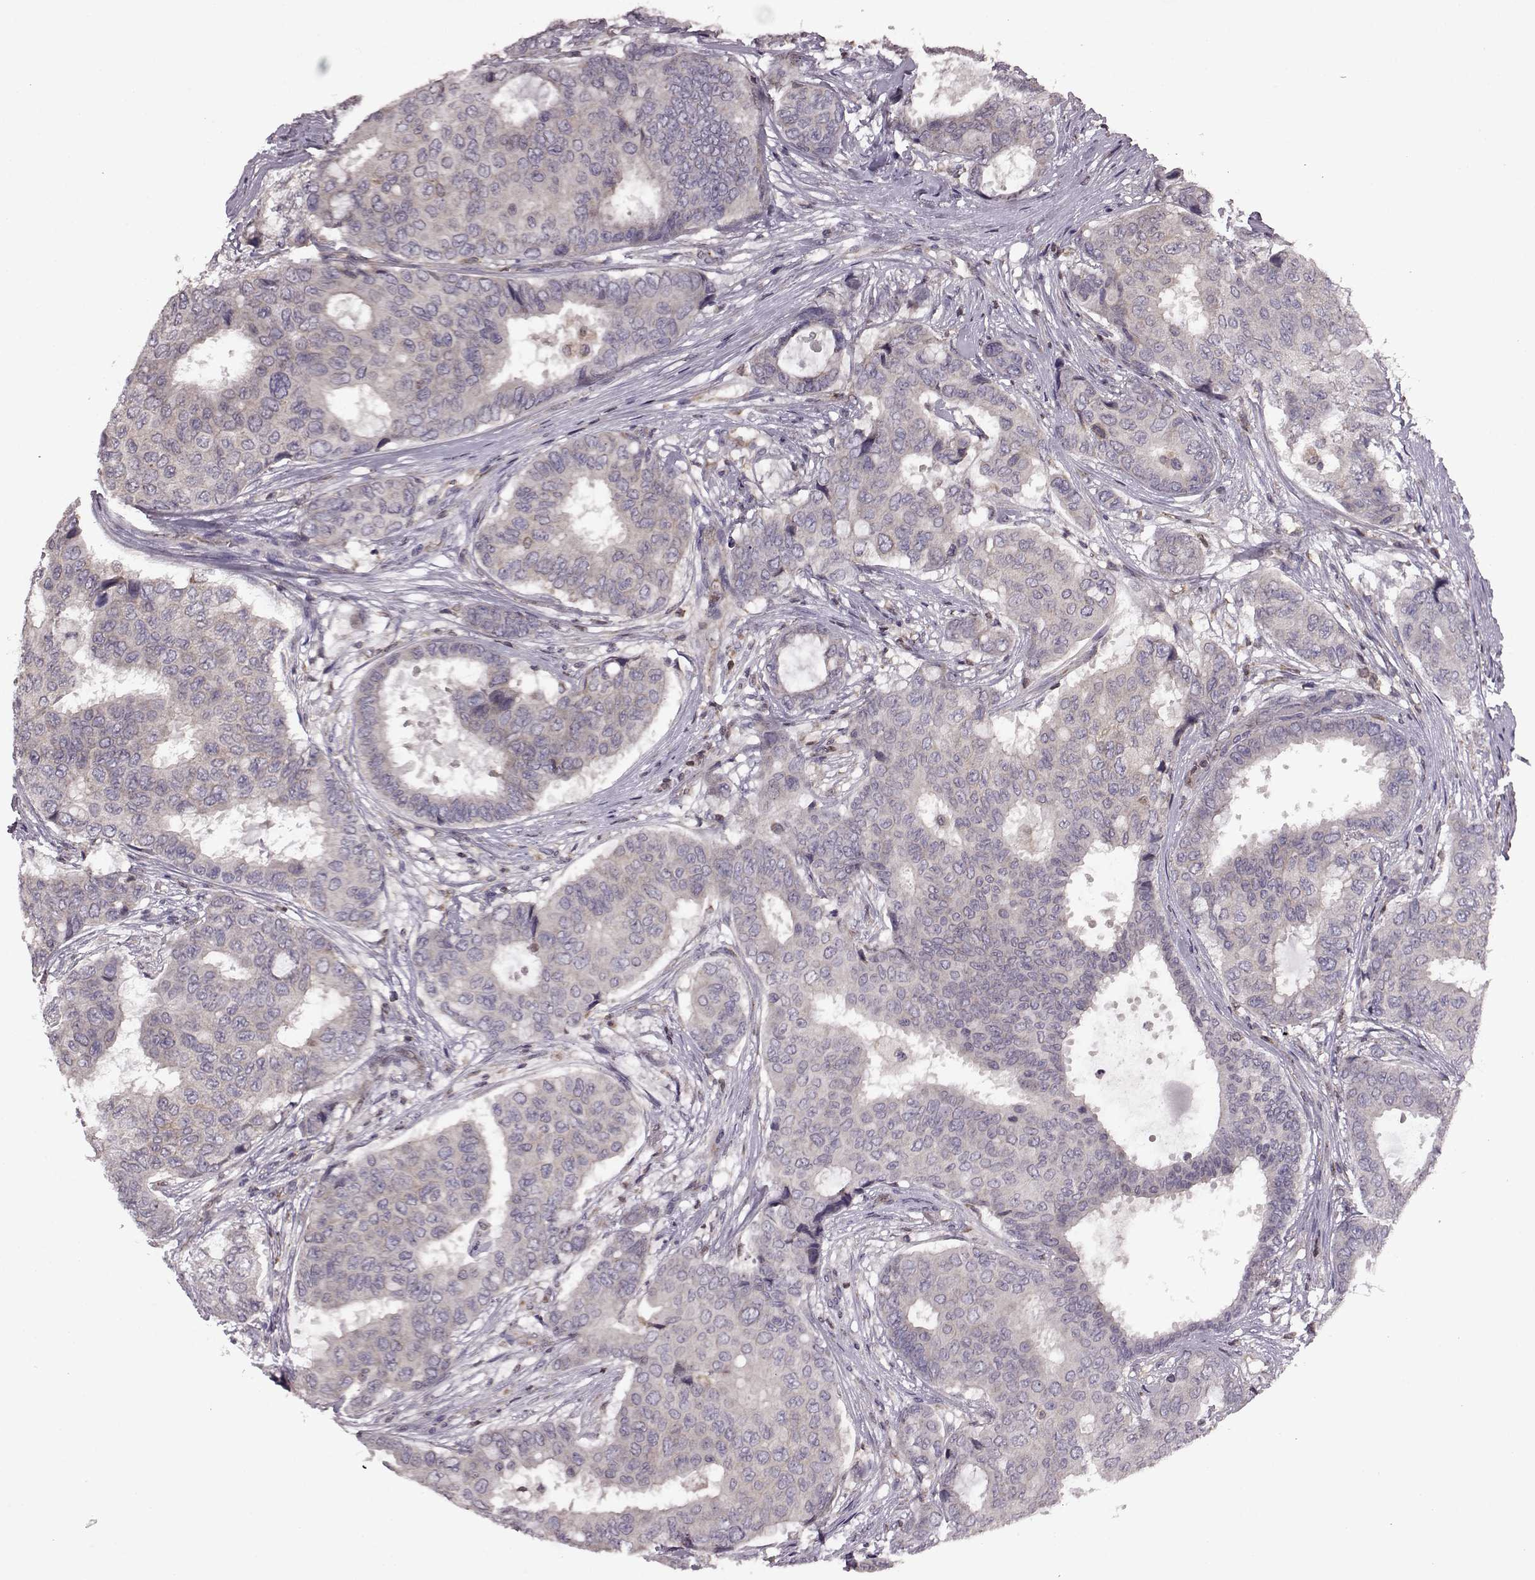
{"staining": {"intensity": "negative", "quantity": "none", "location": "none"}, "tissue": "breast cancer", "cell_type": "Tumor cells", "image_type": "cancer", "snomed": [{"axis": "morphology", "description": "Duct carcinoma"}, {"axis": "topography", "description": "Breast"}], "caption": "A histopathology image of human breast cancer is negative for staining in tumor cells.", "gene": "CDC42SE1", "patient": {"sex": "female", "age": 75}}